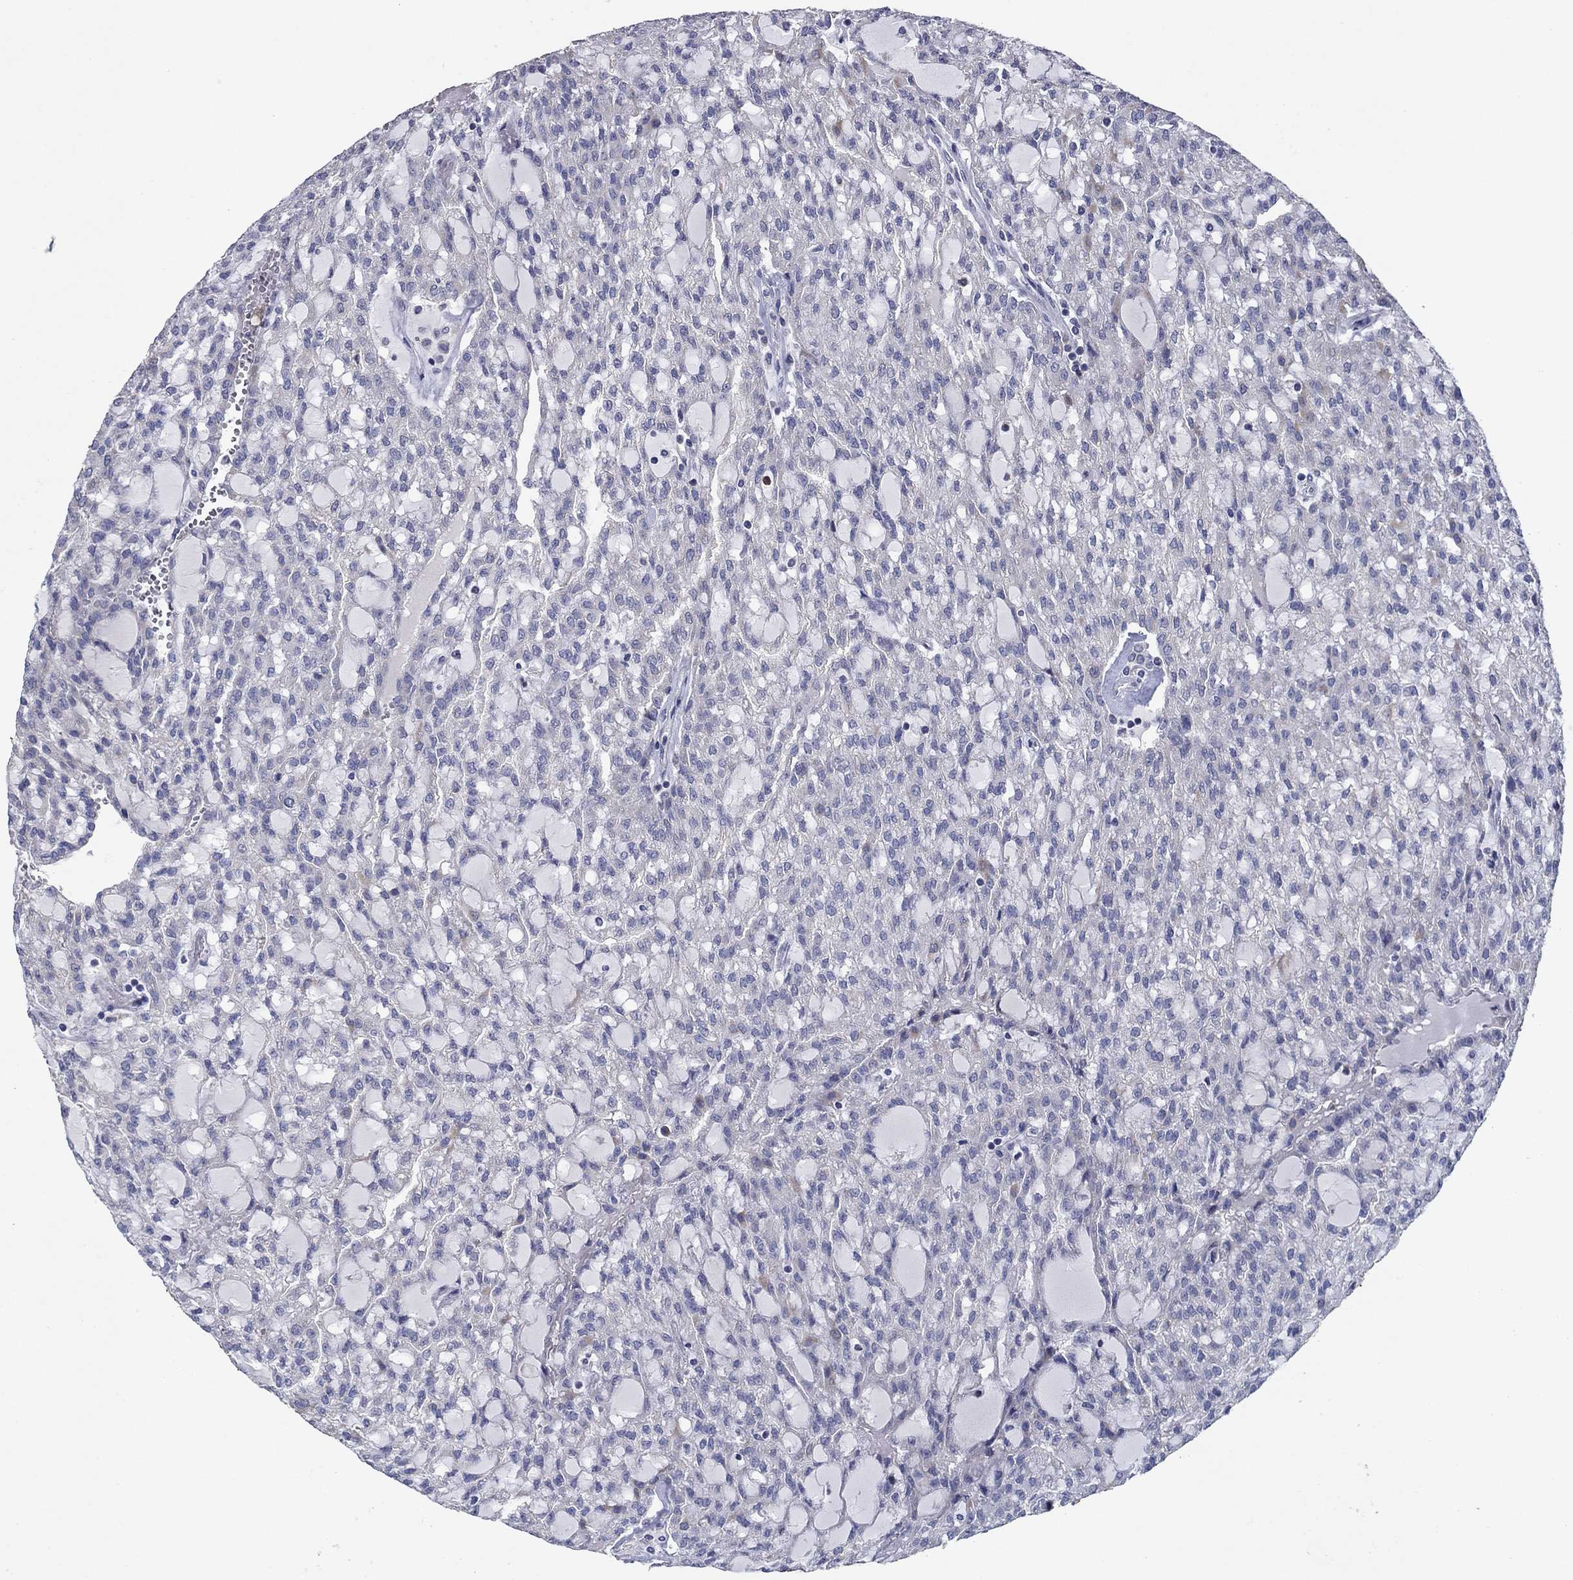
{"staining": {"intensity": "negative", "quantity": "none", "location": "none"}, "tissue": "renal cancer", "cell_type": "Tumor cells", "image_type": "cancer", "snomed": [{"axis": "morphology", "description": "Adenocarcinoma, NOS"}, {"axis": "topography", "description": "Kidney"}], "caption": "The immunohistochemistry (IHC) photomicrograph has no significant positivity in tumor cells of renal adenocarcinoma tissue.", "gene": "PTGDS", "patient": {"sex": "male", "age": 63}}